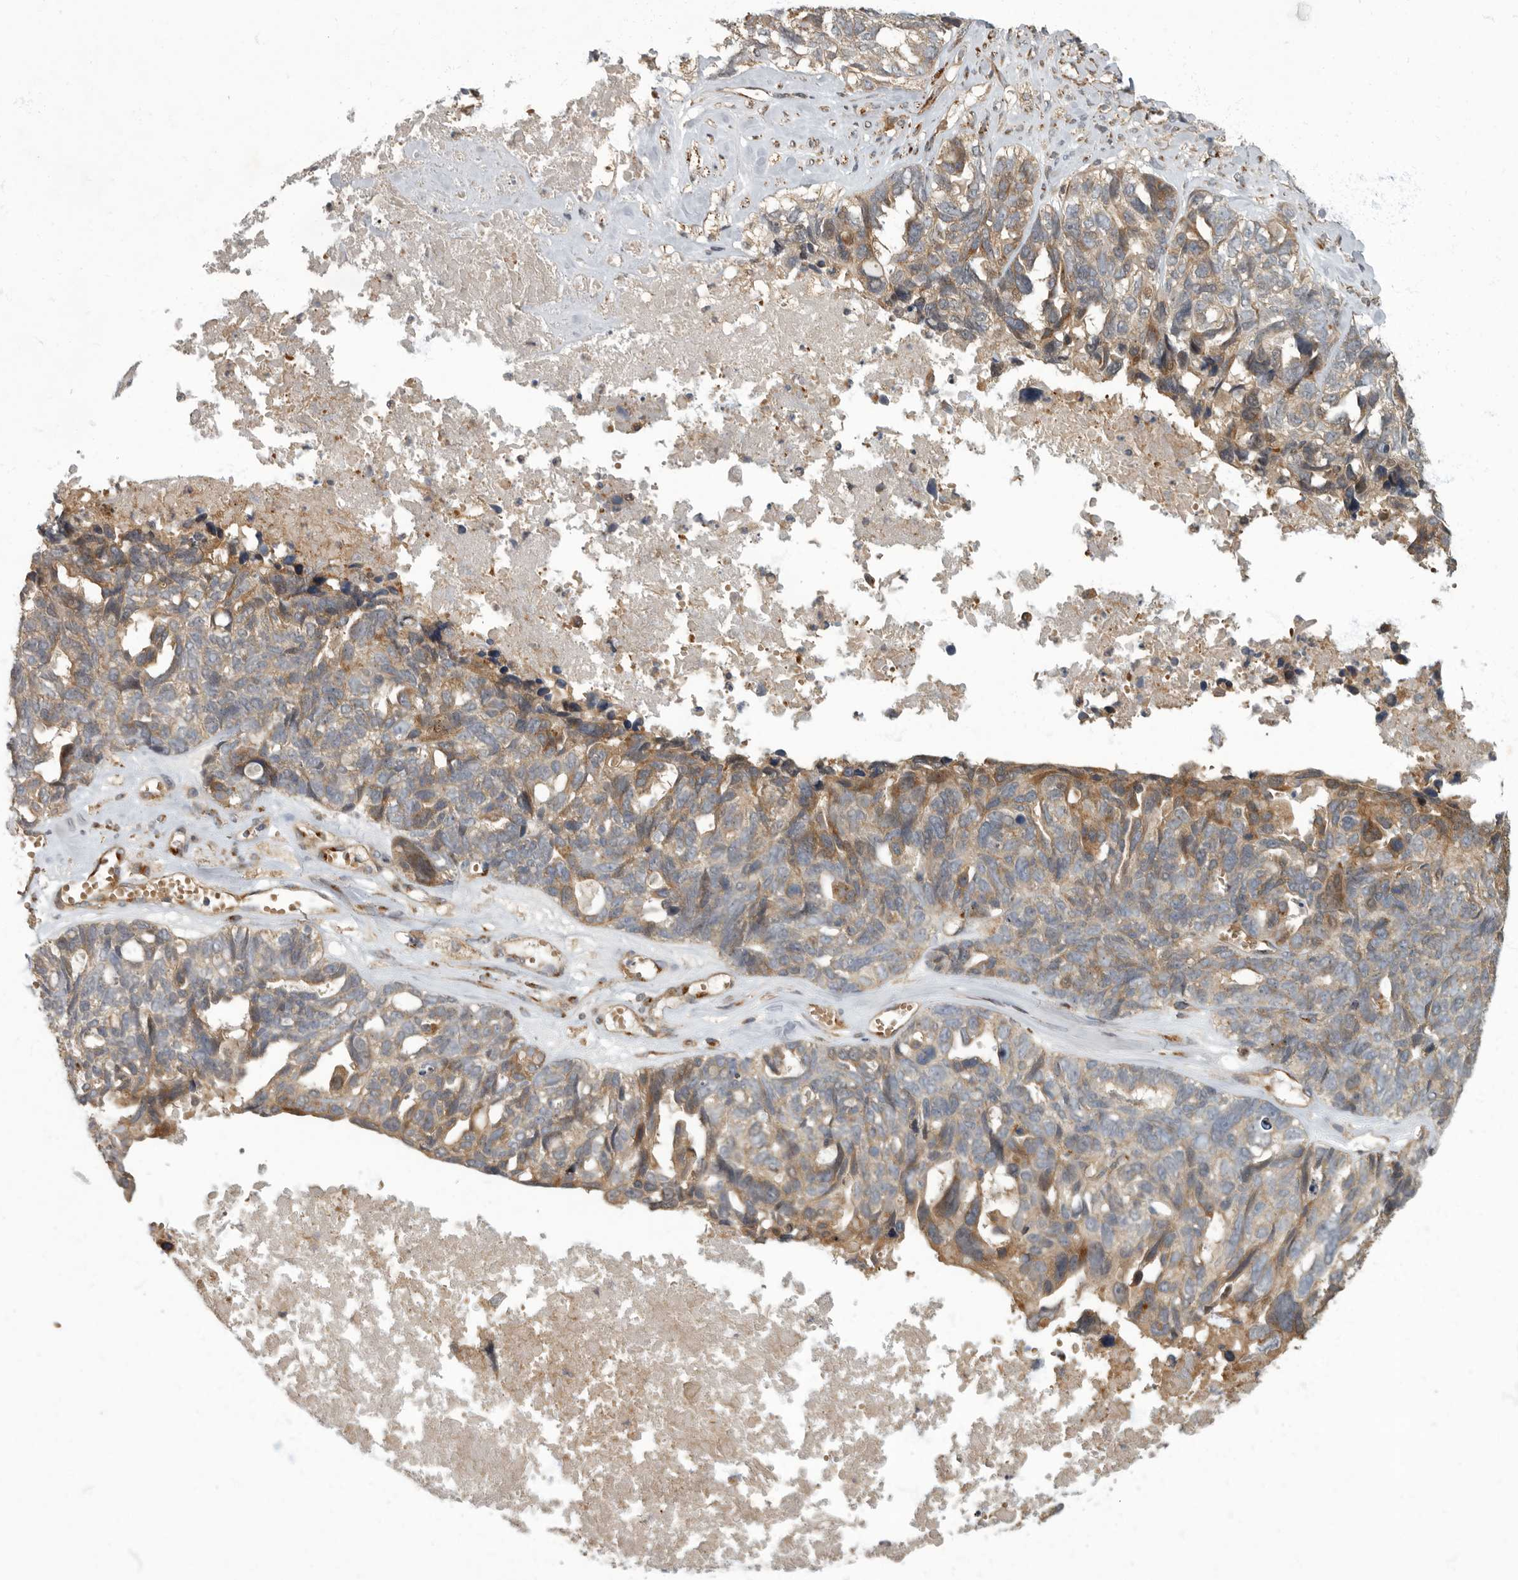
{"staining": {"intensity": "moderate", "quantity": "25%-75%", "location": "cytoplasmic/membranous"}, "tissue": "ovarian cancer", "cell_type": "Tumor cells", "image_type": "cancer", "snomed": [{"axis": "morphology", "description": "Cystadenocarcinoma, serous, NOS"}, {"axis": "topography", "description": "Ovary"}], "caption": "Ovarian serous cystadenocarcinoma stained with a brown dye demonstrates moderate cytoplasmic/membranous positive positivity in about 25%-75% of tumor cells.", "gene": "IQCK", "patient": {"sex": "female", "age": 79}}